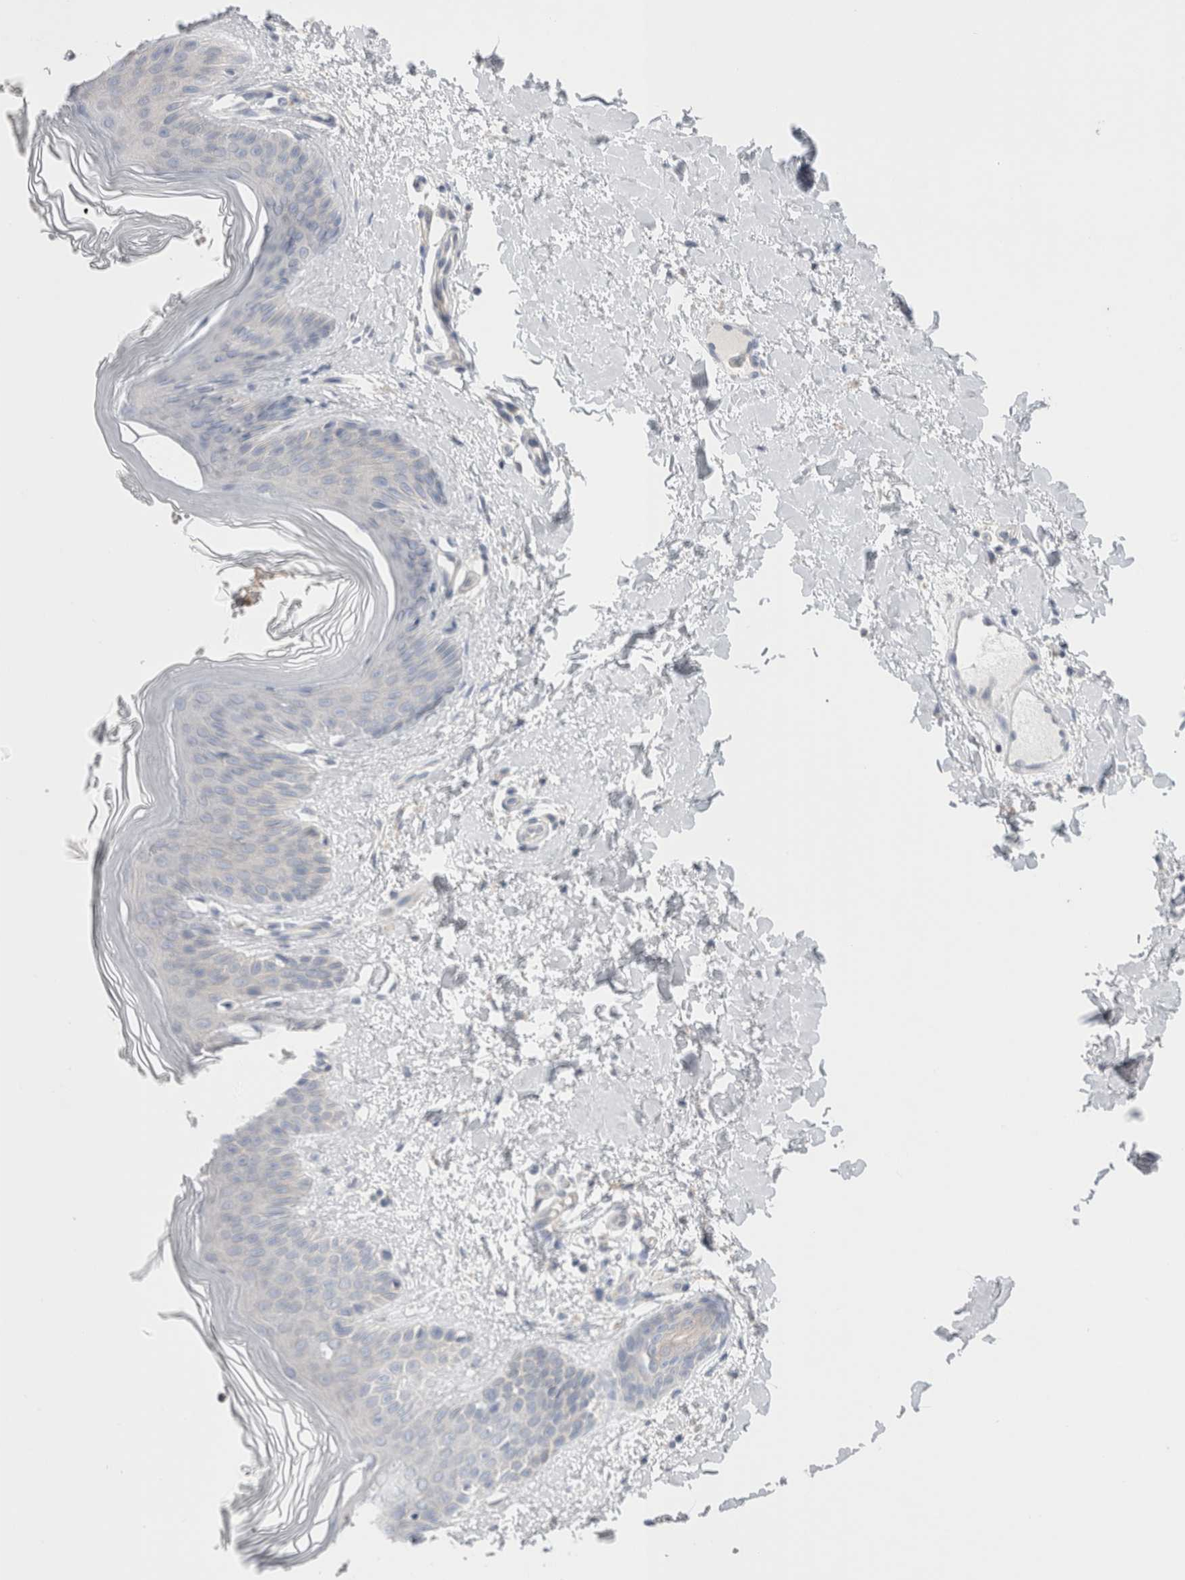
{"staining": {"intensity": "negative", "quantity": "none", "location": "none"}, "tissue": "skin", "cell_type": "Fibroblasts", "image_type": "normal", "snomed": [{"axis": "morphology", "description": "Normal tissue, NOS"}, {"axis": "morphology", "description": "Malignant melanoma, Metastatic site"}, {"axis": "topography", "description": "Skin"}], "caption": "IHC image of unremarkable skin: skin stained with DAB (3,3'-diaminobenzidine) exhibits no significant protein expression in fibroblasts.", "gene": "NDOR1", "patient": {"sex": "male", "age": 41}}